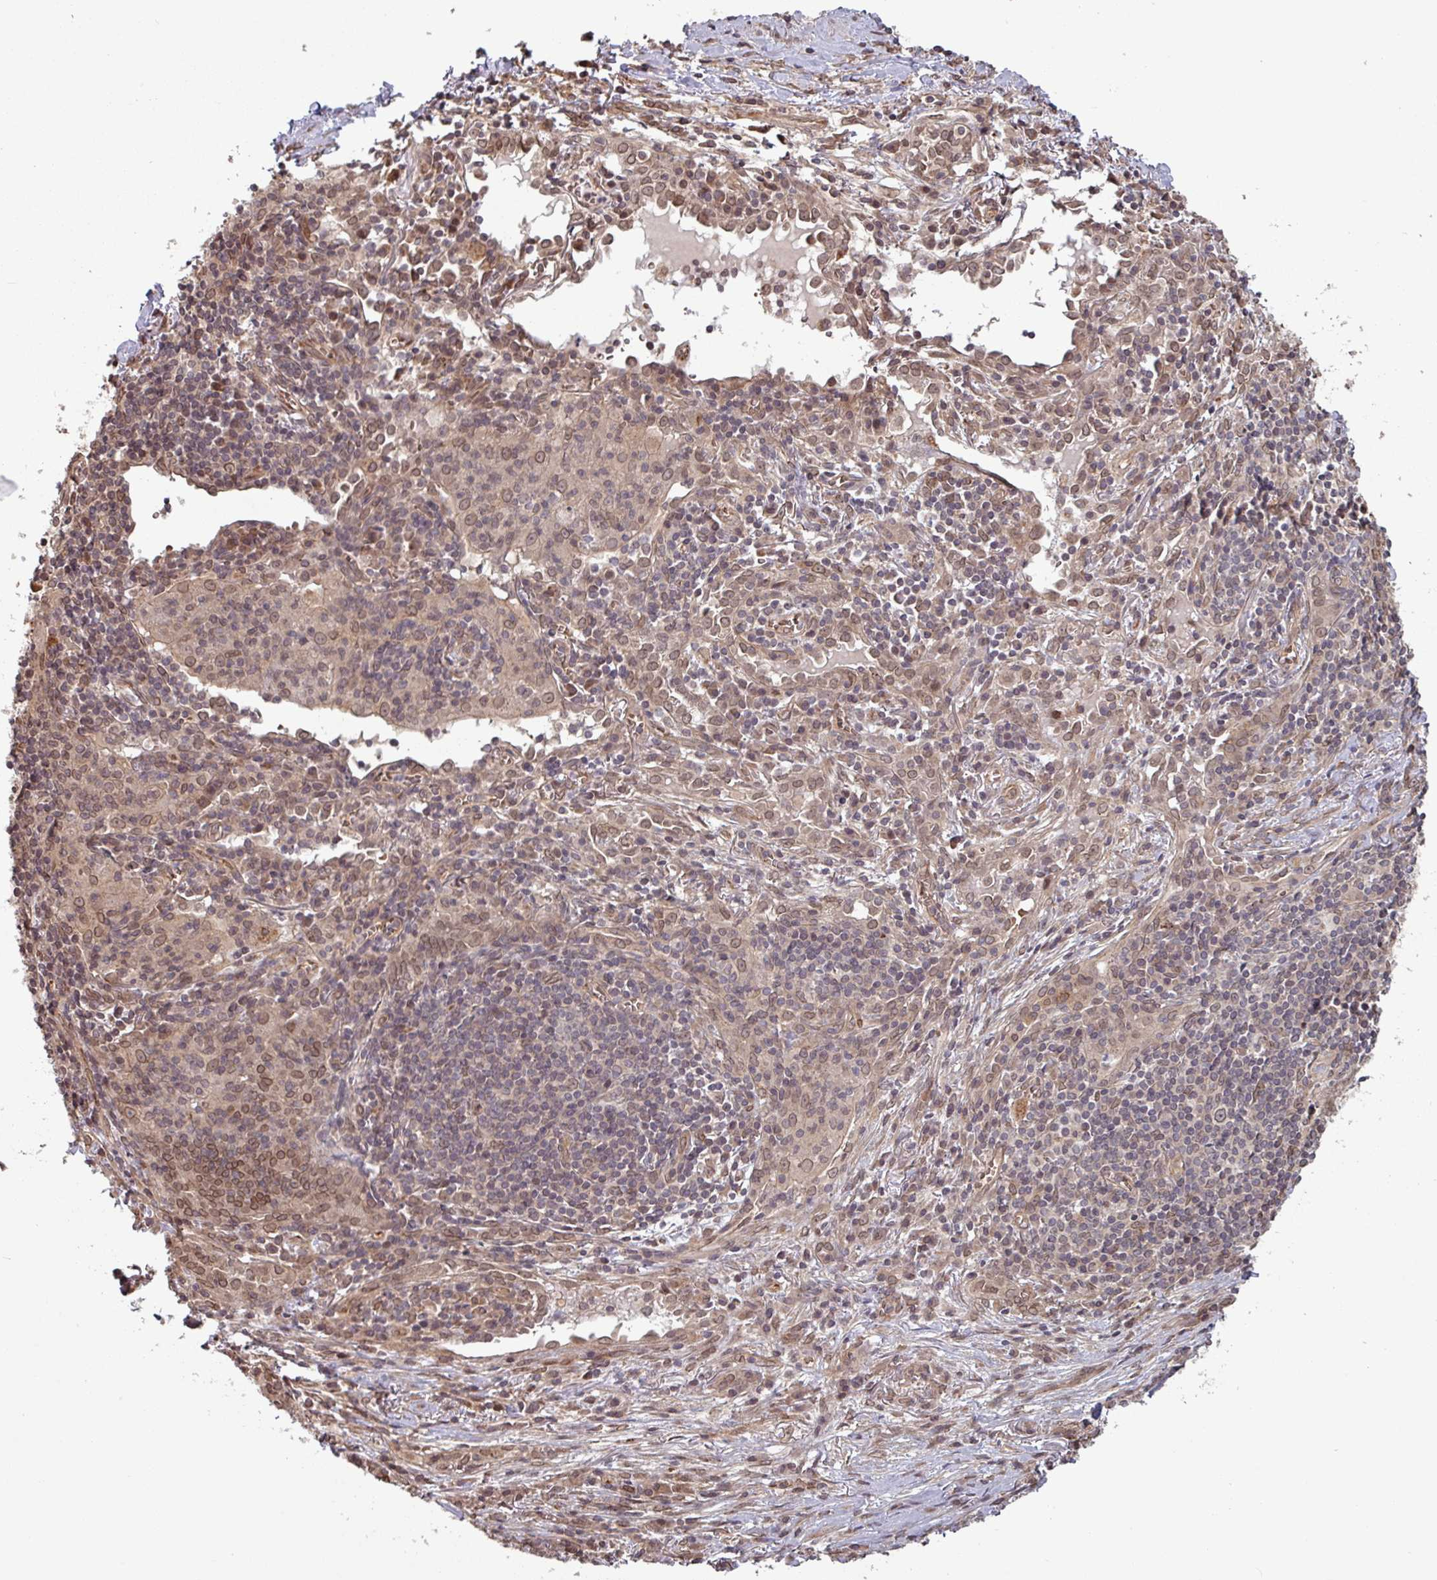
{"staining": {"intensity": "weak", "quantity": ">75%", "location": "cytoplasmic/membranous,nuclear"}, "tissue": "lung cancer", "cell_type": "Tumor cells", "image_type": "cancer", "snomed": [{"axis": "morphology", "description": "Squamous cell carcinoma, NOS"}, {"axis": "topography", "description": "Lung"}], "caption": "Protein staining of squamous cell carcinoma (lung) tissue demonstrates weak cytoplasmic/membranous and nuclear positivity in approximately >75% of tumor cells.", "gene": "RBM4B", "patient": {"sex": "male", "age": 76}}